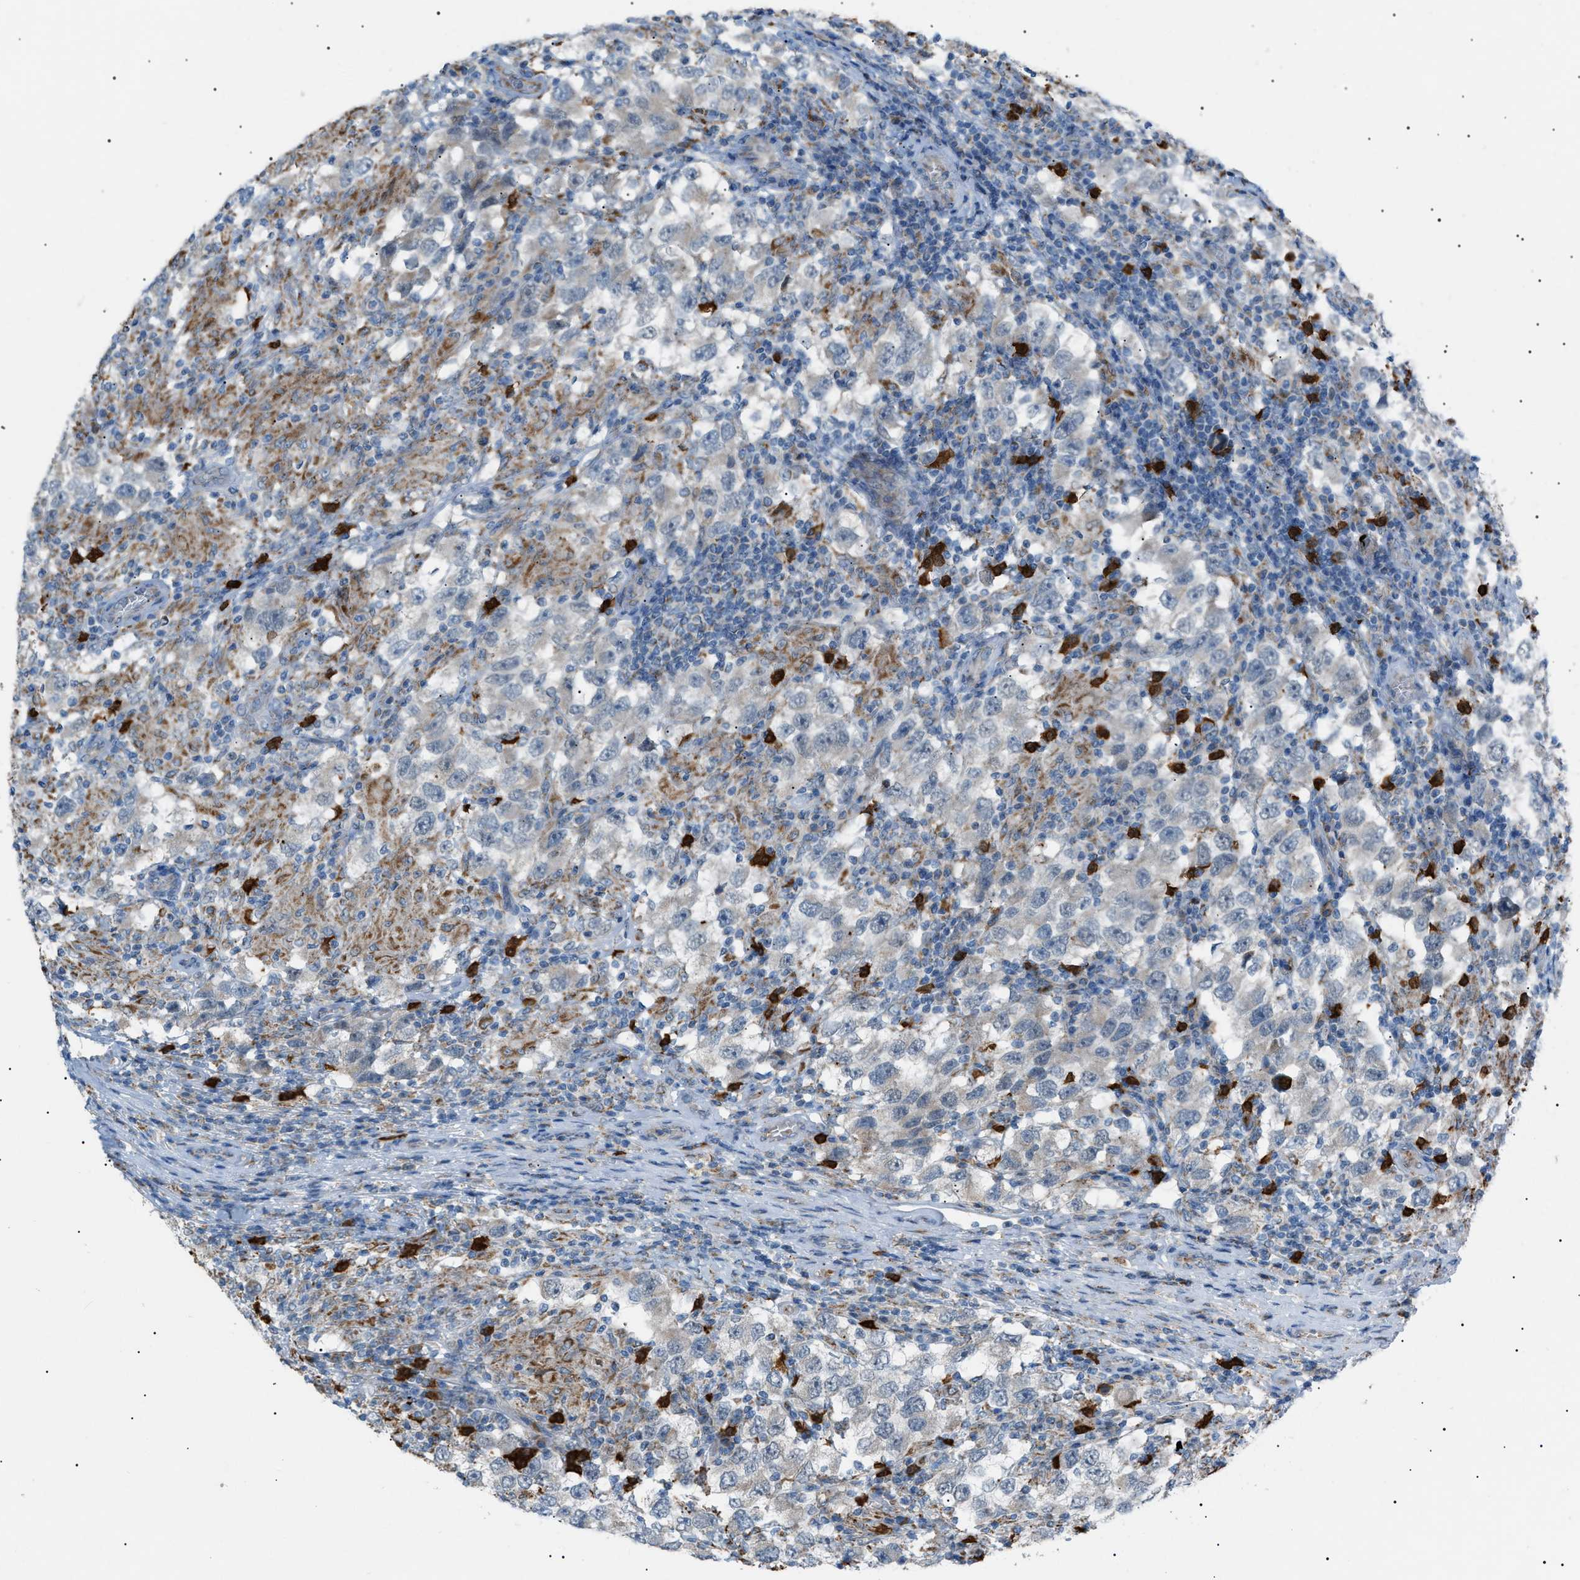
{"staining": {"intensity": "negative", "quantity": "none", "location": "none"}, "tissue": "testis cancer", "cell_type": "Tumor cells", "image_type": "cancer", "snomed": [{"axis": "morphology", "description": "Carcinoma, Embryonal, NOS"}, {"axis": "topography", "description": "Testis"}], "caption": "An image of human testis embryonal carcinoma is negative for staining in tumor cells. (DAB IHC with hematoxylin counter stain).", "gene": "ZNF516", "patient": {"sex": "male", "age": 21}}